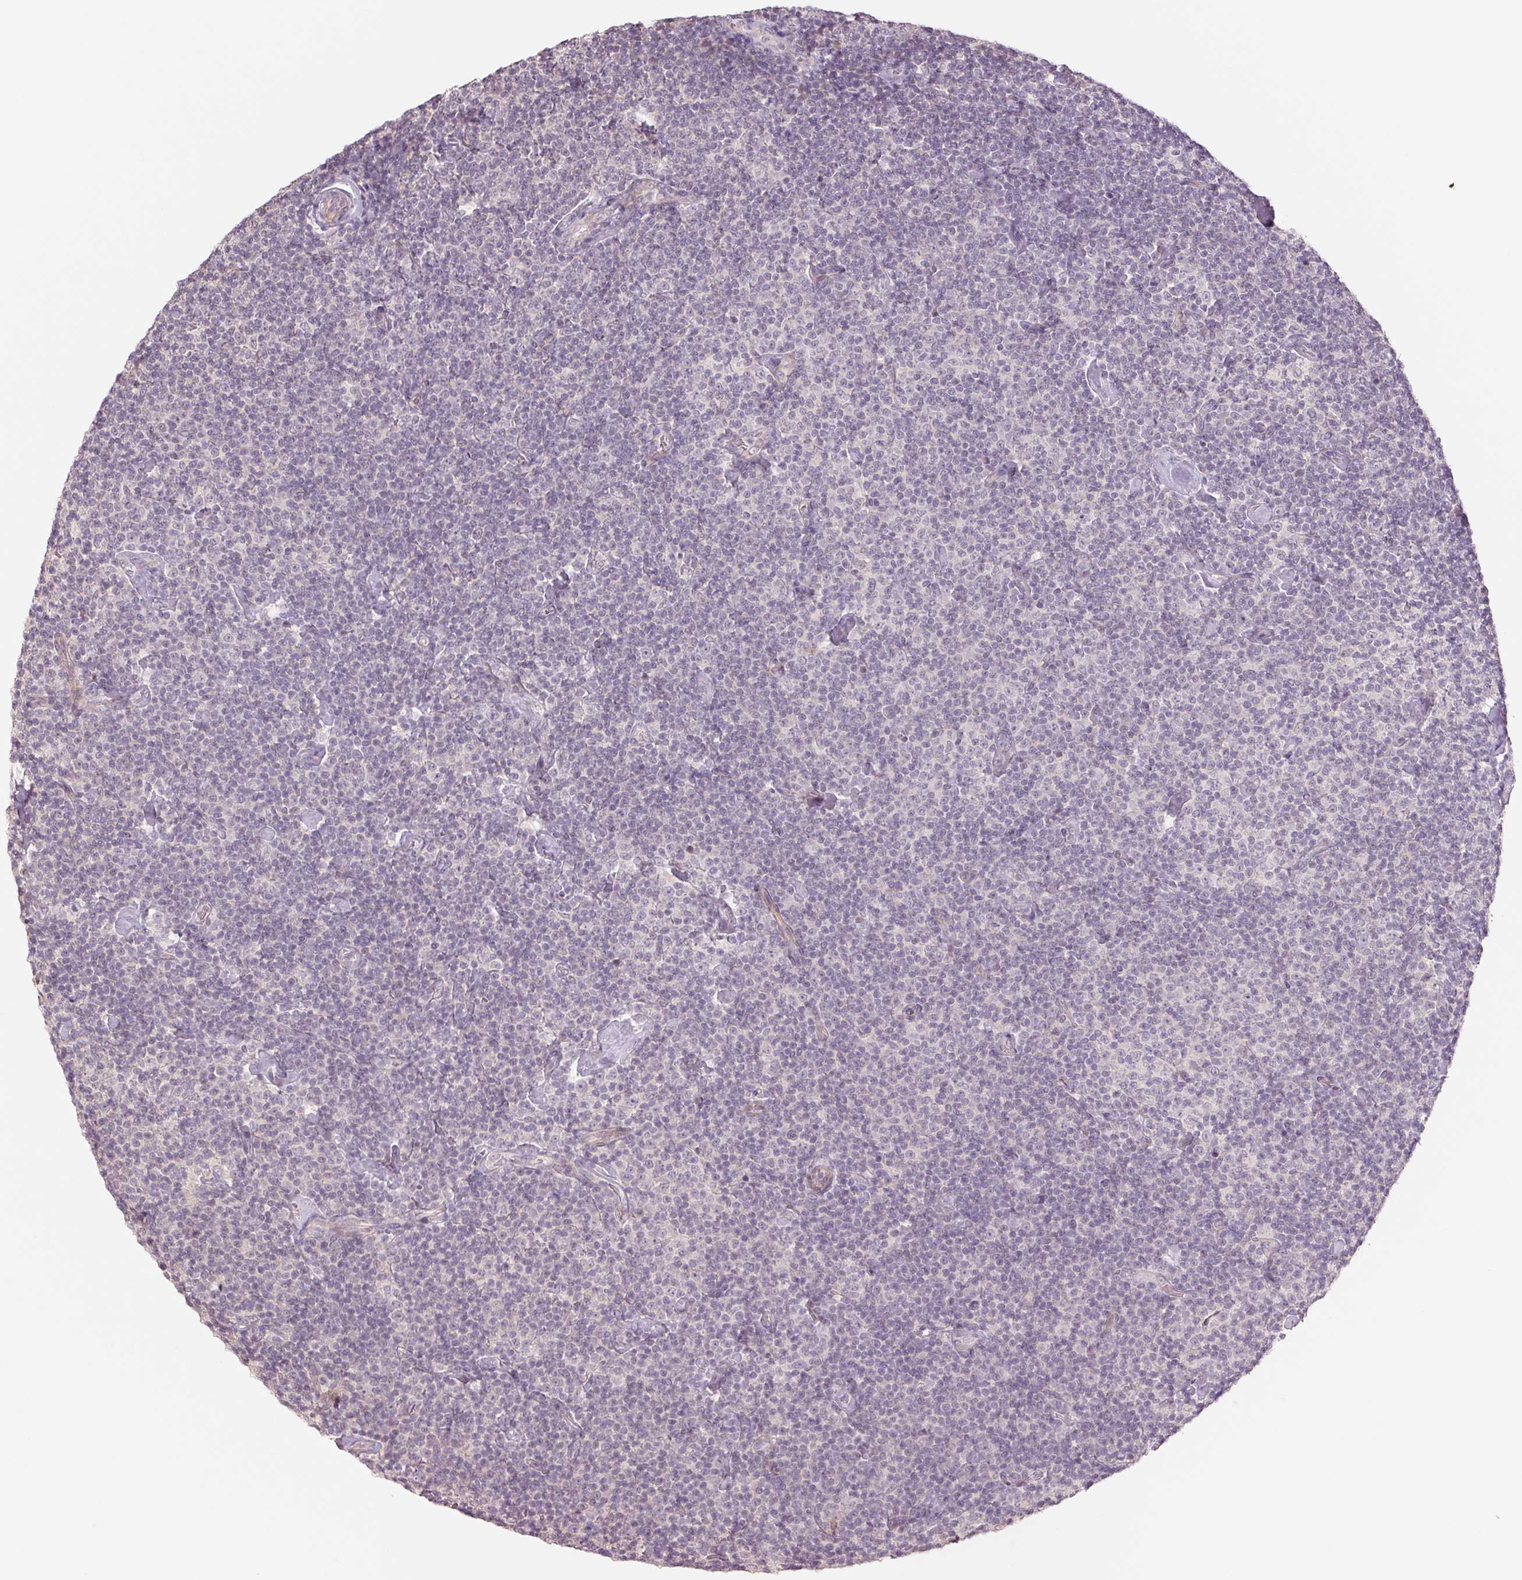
{"staining": {"intensity": "negative", "quantity": "none", "location": "none"}, "tissue": "lymphoma", "cell_type": "Tumor cells", "image_type": "cancer", "snomed": [{"axis": "morphology", "description": "Malignant lymphoma, non-Hodgkin's type, Low grade"}, {"axis": "topography", "description": "Lymph node"}], "caption": "Immunohistochemical staining of human low-grade malignant lymphoma, non-Hodgkin's type exhibits no significant expression in tumor cells. (DAB (3,3'-diaminobenzidine) immunohistochemistry, high magnification).", "gene": "PPIA", "patient": {"sex": "male", "age": 81}}